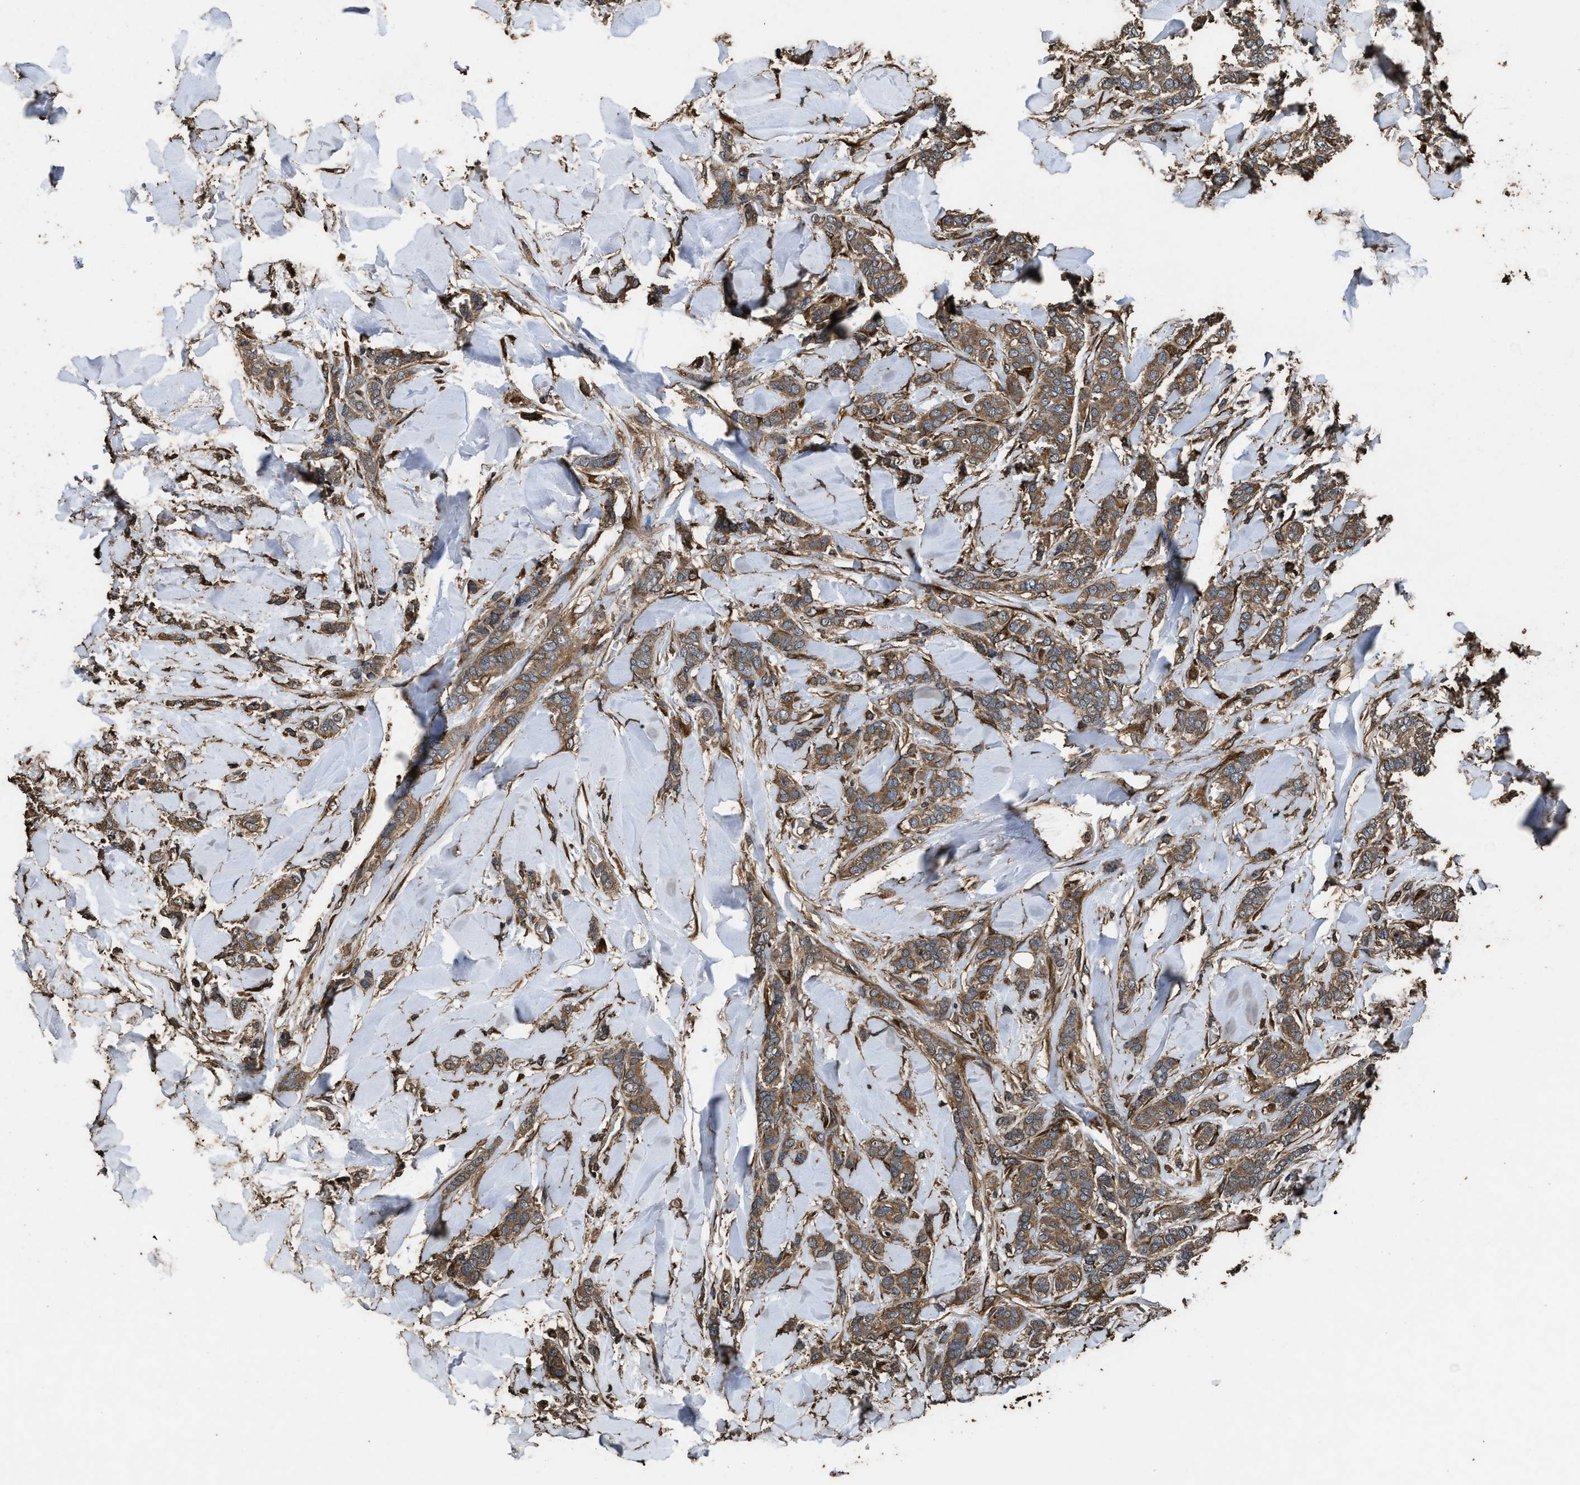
{"staining": {"intensity": "moderate", "quantity": ">75%", "location": "cytoplasmic/membranous"}, "tissue": "breast cancer", "cell_type": "Tumor cells", "image_type": "cancer", "snomed": [{"axis": "morphology", "description": "Lobular carcinoma"}, {"axis": "topography", "description": "Skin"}, {"axis": "topography", "description": "Breast"}], "caption": "Breast cancer (lobular carcinoma) stained with DAB (3,3'-diaminobenzidine) IHC displays medium levels of moderate cytoplasmic/membranous staining in about >75% of tumor cells.", "gene": "ZMYND19", "patient": {"sex": "female", "age": 46}}